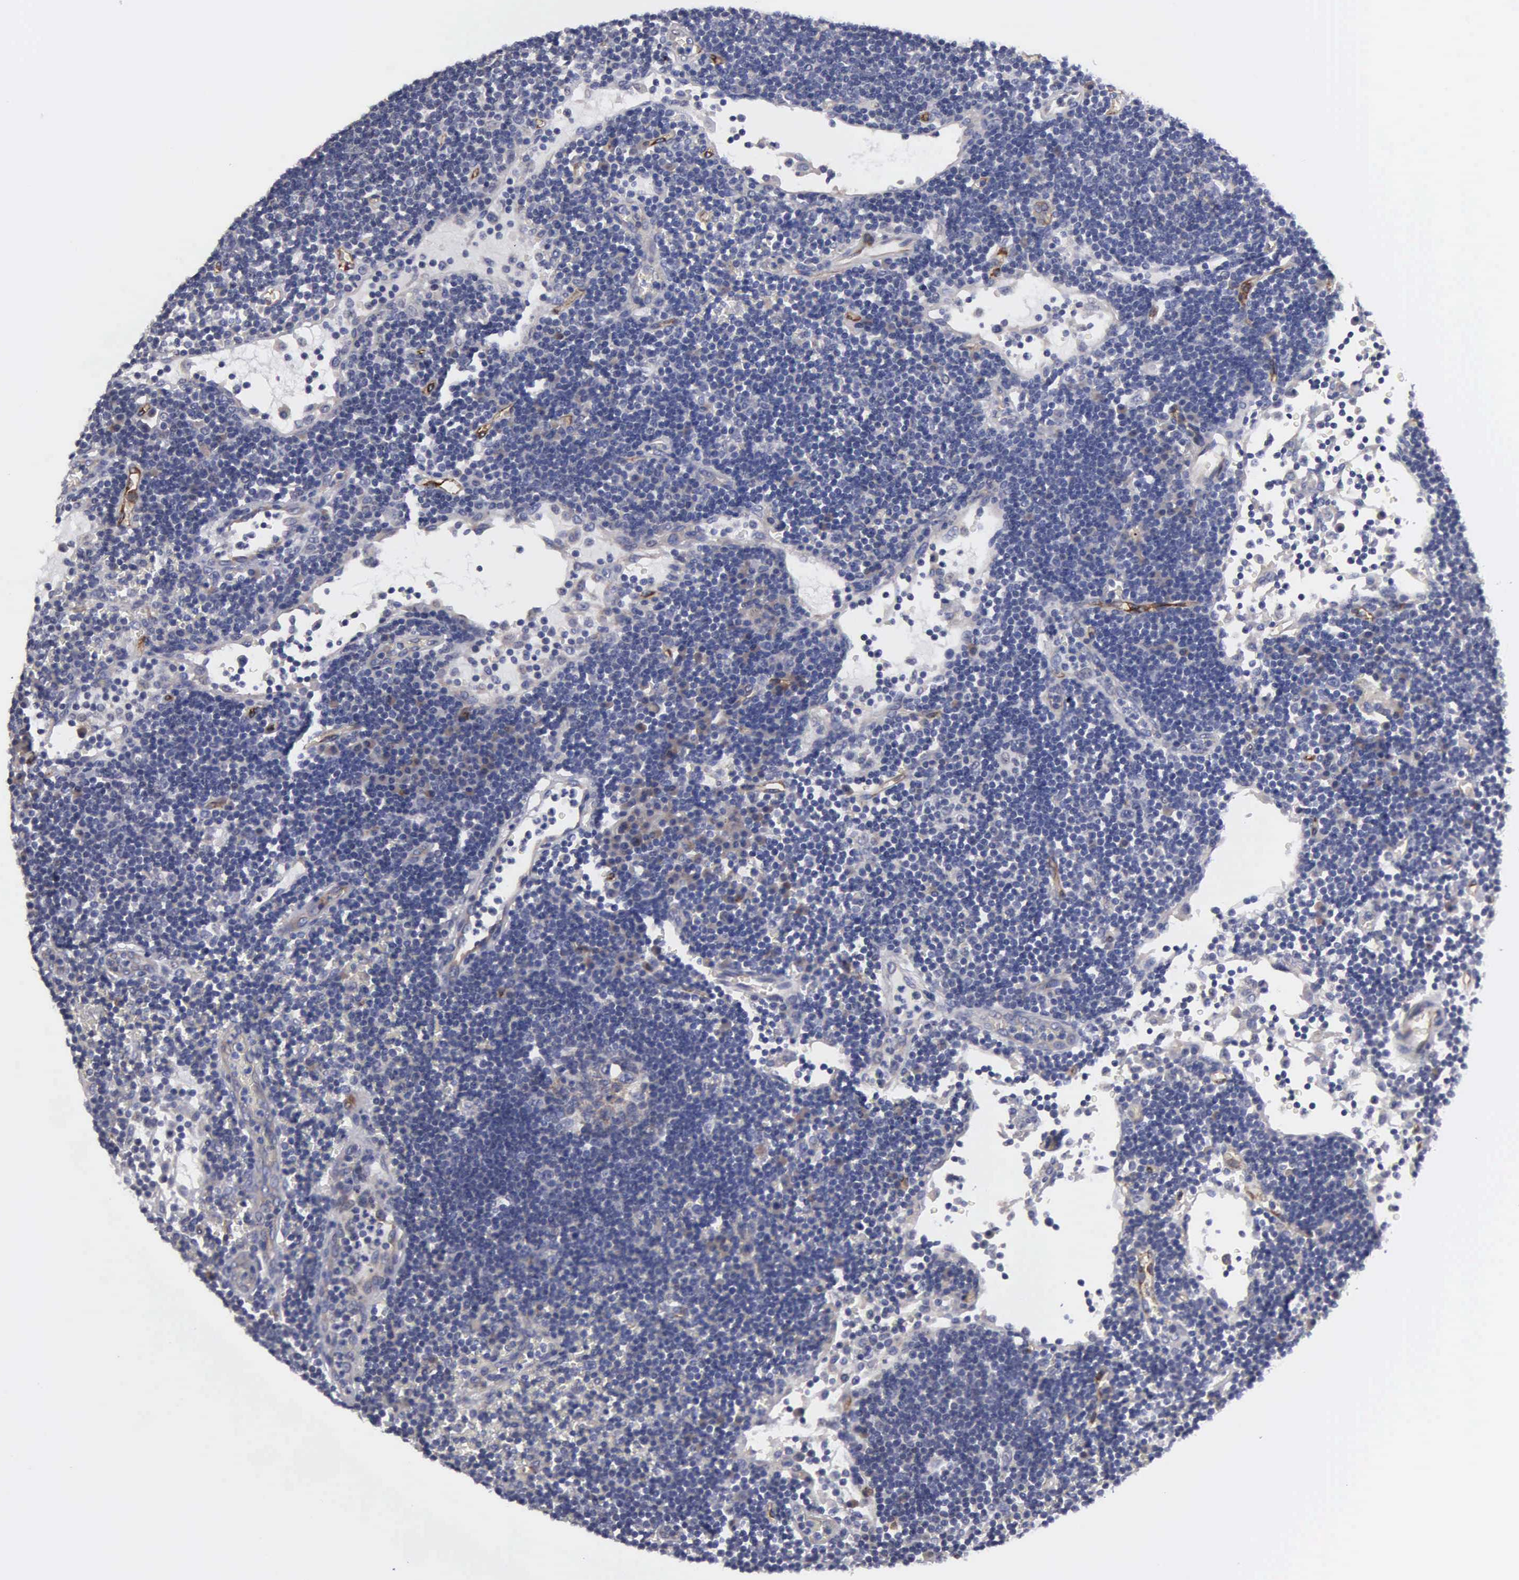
{"staining": {"intensity": "weak", "quantity": "25%-75%", "location": "cytoplasmic/membranous"}, "tissue": "lymph node", "cell_type": "Germinal center cells", "image_type": "normal", "snomed": [{"axis": "morphology", "description": "Normal tissue, NOS"}, {"axis": "topography", "description": "Lymph node"}], "caption": "Immunohistochemical staining of unremarkable lymph node demonstrates weak cytoplasmic/membranous protein expression in about 25%-75% of germinal center cells.", "gene": "RDX", "patient": {"sex": "male", "age": 54}}